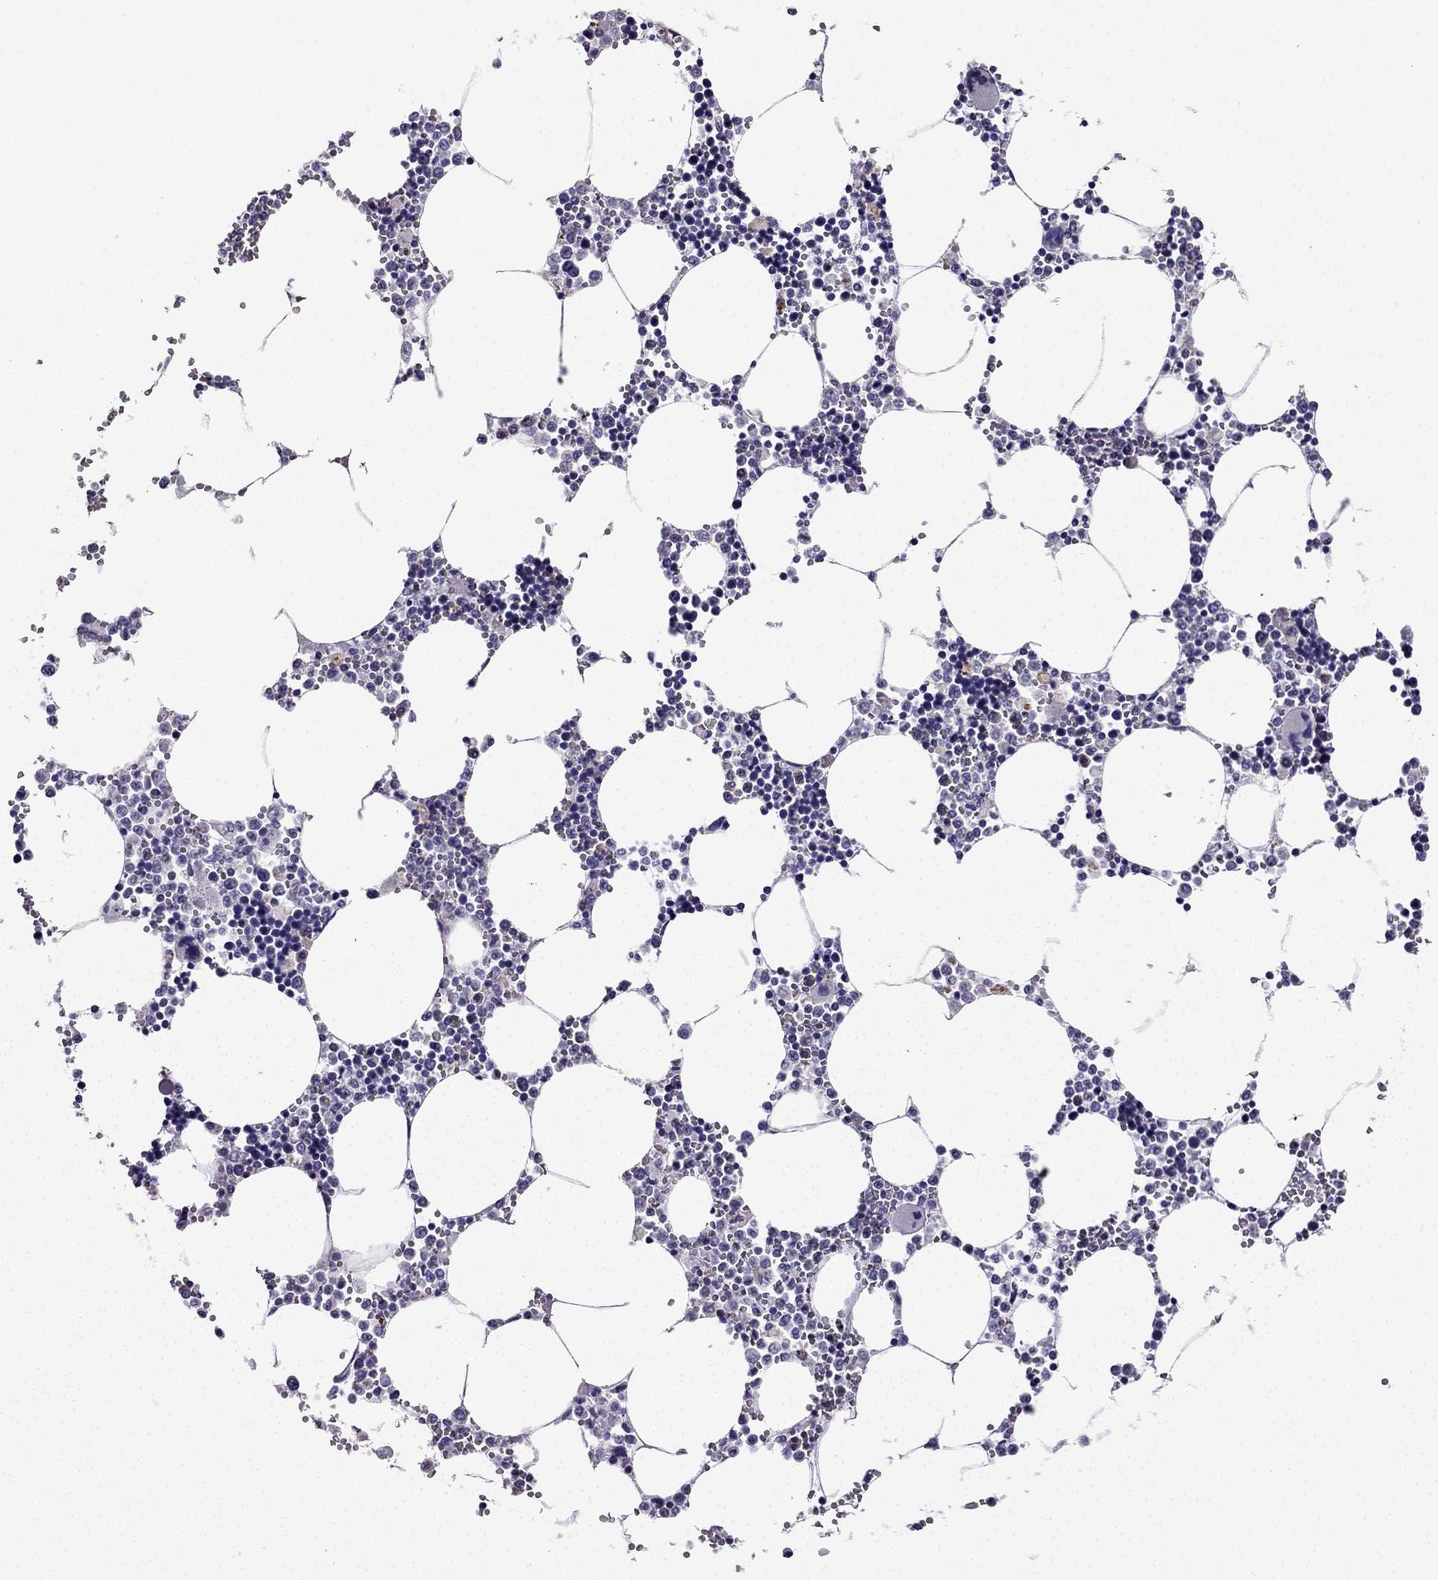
{"staining": {"intensity": "weak", "quantity": "<25%", "location": "cytoplasmic/membranous"}, "tissue": "bone marrow", "cell_type": "Hematopoietic cells", "image_type": "normal", "snomed": [{"axis": "morphology", "description": "Normal tissue, NOS"}, {"axis": "topography", "description": "Bone marrow"}], "caption": "Immunohistochemistry image of unremarkable bone marrow: human bone marrow stained with DAB (3,3'-diaminobenzidine) exhibits no significant protein expression in hematopoietic cells. (Immunohistochemistry, brightfield microscopy, high magnification).", "gene": "KIF5A", "patient": {"sex": "male", "age": 54}}